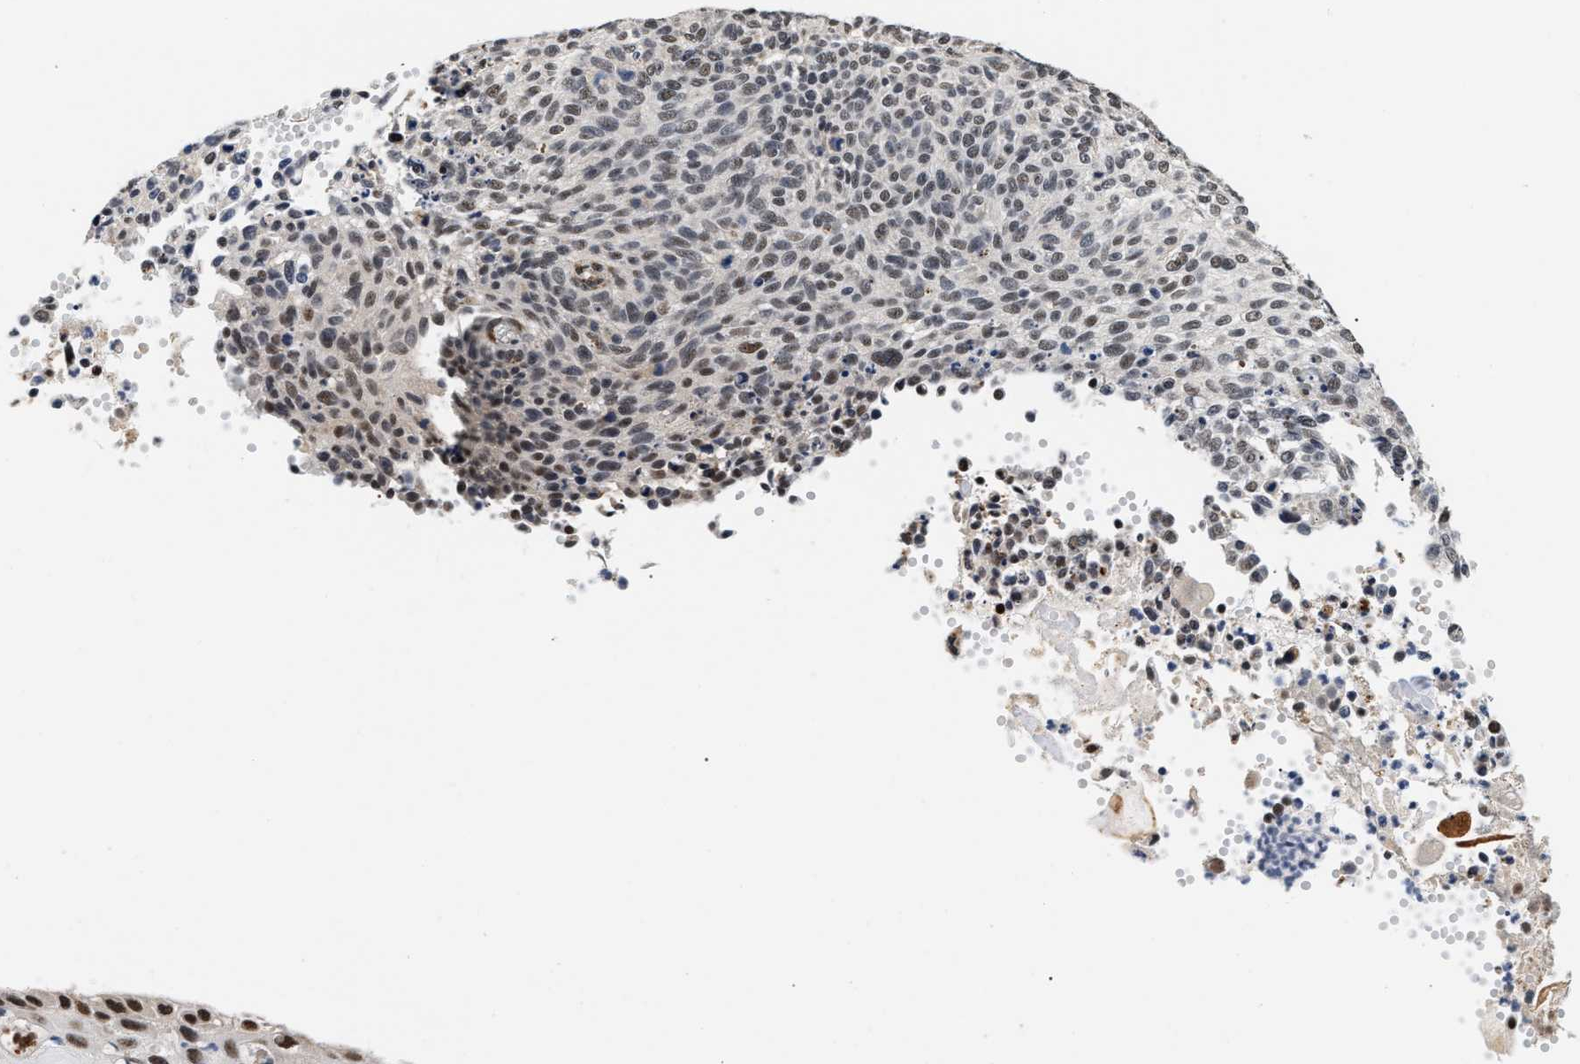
{"staining": {"intensity": "strong", "quantity": "<25%", "location": "nuclear"}, "tissue": "cervical cancer", "cell_type": "Tumor cells", "image_type": "cancer", "snomed": [{"axis": "morphology", "description": "Squamous cell carcinoma, NOS"}, {"axis": "topography", "description": "Cervix"}], "caption": "Cervical squamous cell carcinoma was stained to show a protein in brown. There is medium levels of strong nuclear staining in about <25% of tumor cells. The staining was performed using DAB to visualize the protein expression in brown, while the nuclei were stained in blue with hematoxylin (Magnification: 20x).", "gene": "THOC1", "patient": {"sex": "female", "age": 70}}